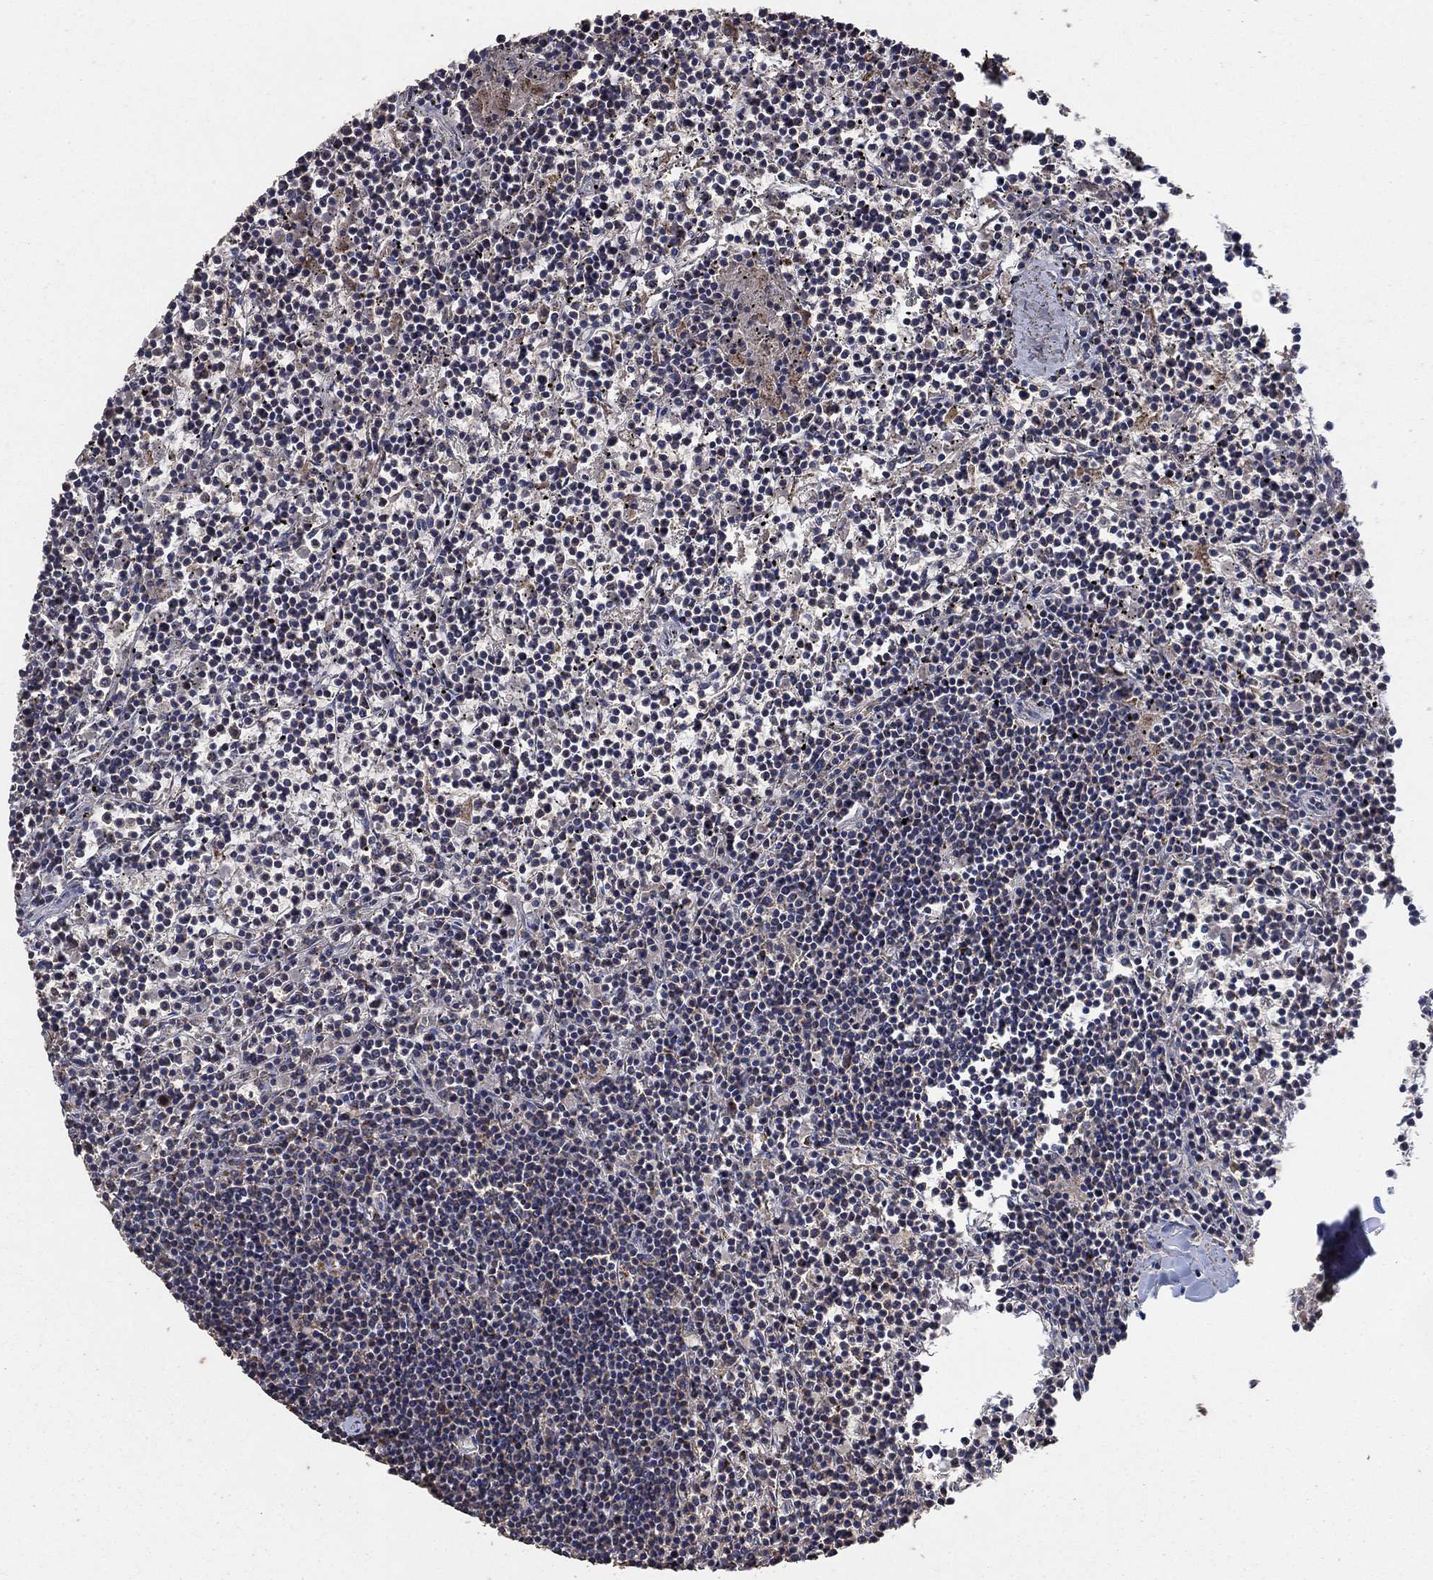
{"staining": {"intensity": "negative", "quantity": "none", "location": "none"}, "tissue": "lymphoma", "cell_type": "Tumor cells", "image_type": "cancer", "snomed": [{"axis": "morphology", "description": "Malignant lymphoma, non-Hodgkin's type, Low grade"}, {"axis": "topography", "description": "Spleen"}], "caption": "Immunohistochemistry (IHC) photomicrograph of neoplastic tissue: human low-grade malignant lymphoma, non-Hodgkin's type stained with DAB exhibits no significant protein positivity in tumor cells.", "gene": "MRPS24", "patient": {"sex": "female", "age": 19}}